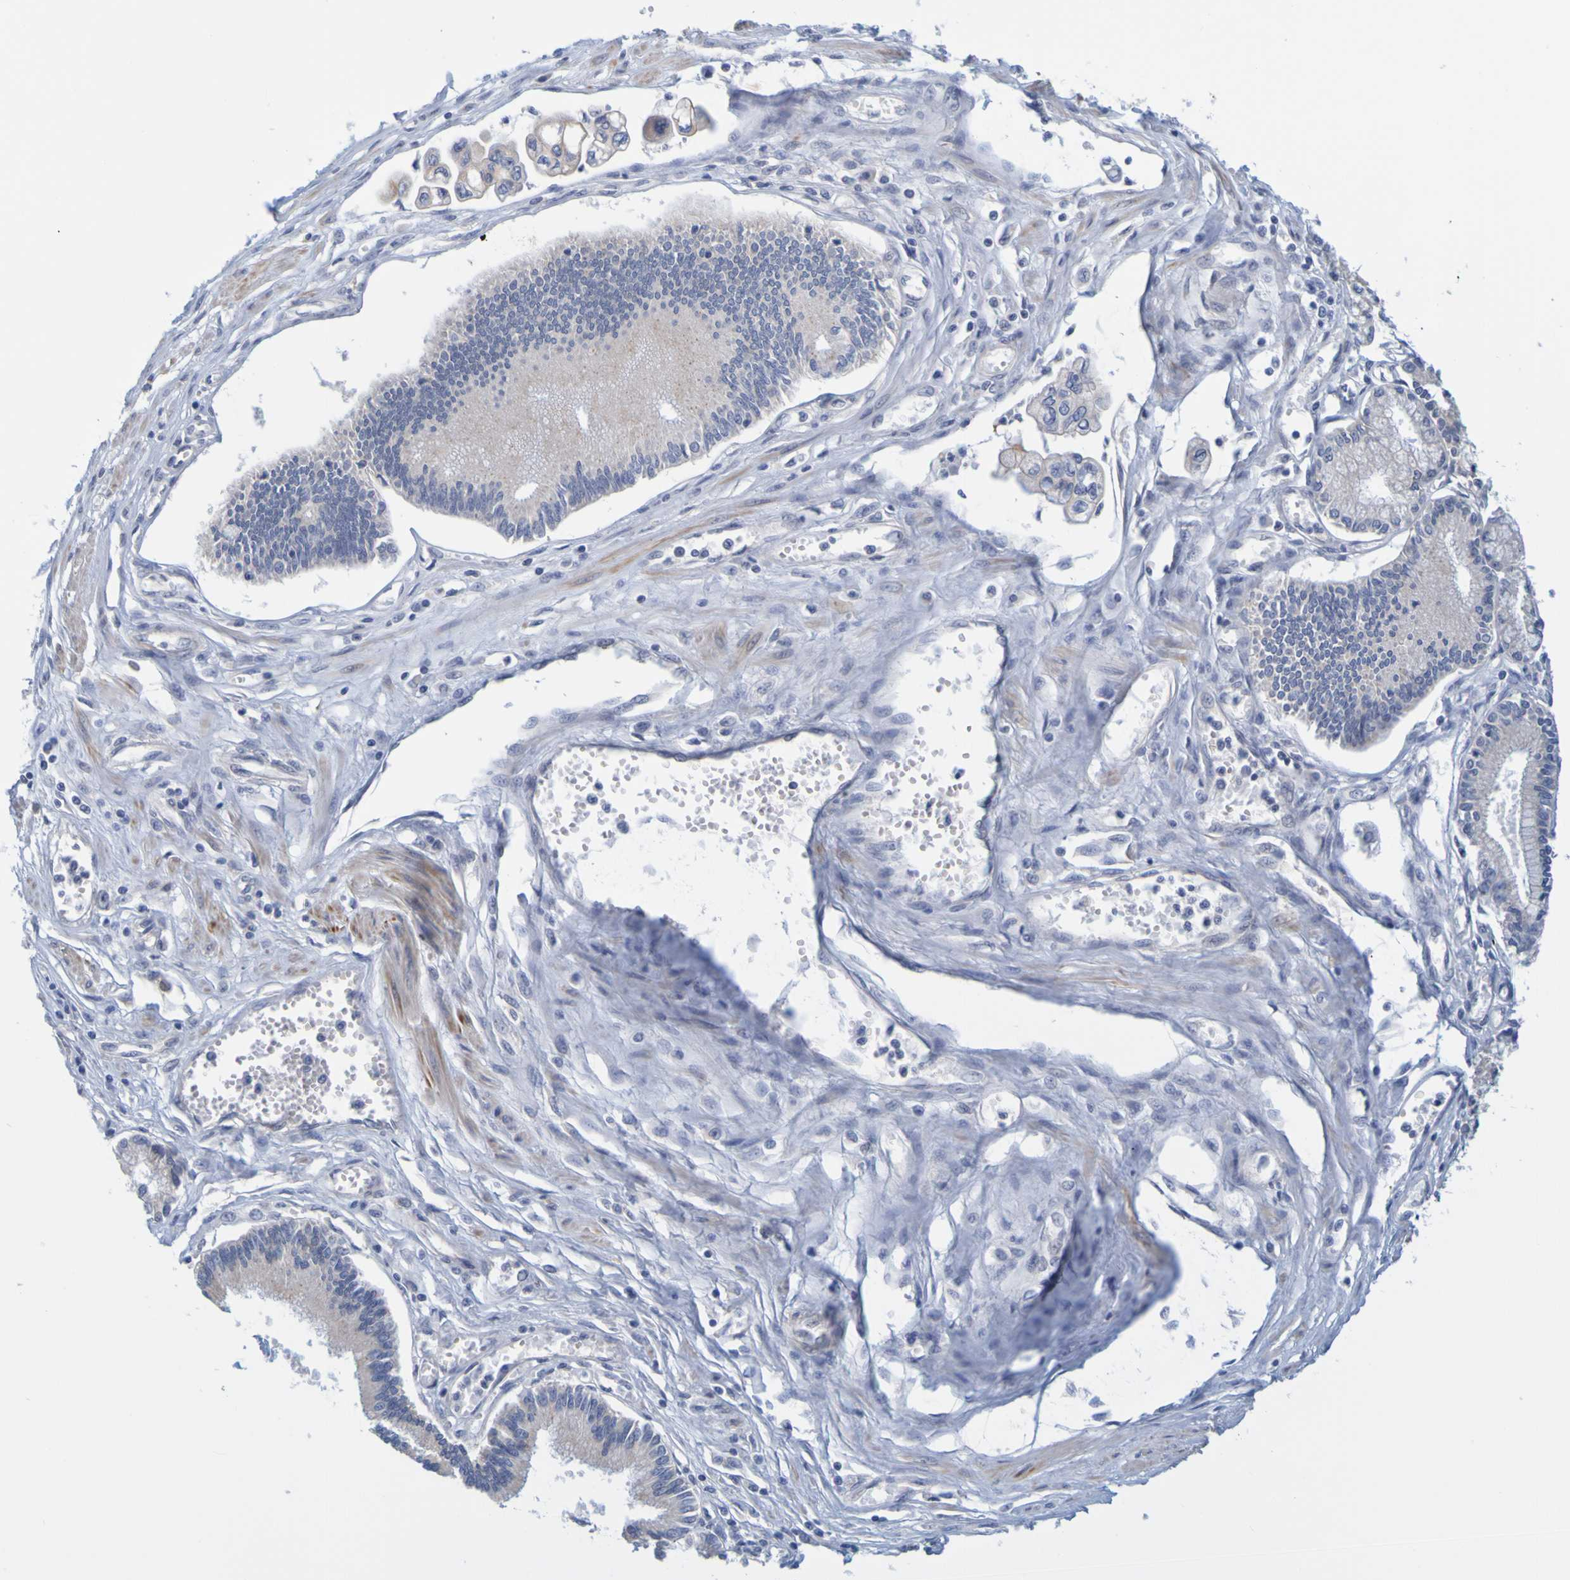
{"staining": {"intensity": "negative", "quantity": "none", "location": "none"}, "tissue": "pancreatic cancer", "cell_type": "Tumor cells", "image_type": "cancer", "snomed": [{"axis": "morphology", "description": "Adenocarcinoma, NOS"}, {"axis": "topography", "description": "Pancreas"}], "caption": "The image shows no significant expression in tumor cells of adenocarcinoma (pancreatic). The staining is performed using DAB (3,3'-diaminobenzidine) brown chromogen with nuclei counter-stained in using hematoxylin.", "gene": "ENDOU", "patient": {"sex": "male", "age": 56}}